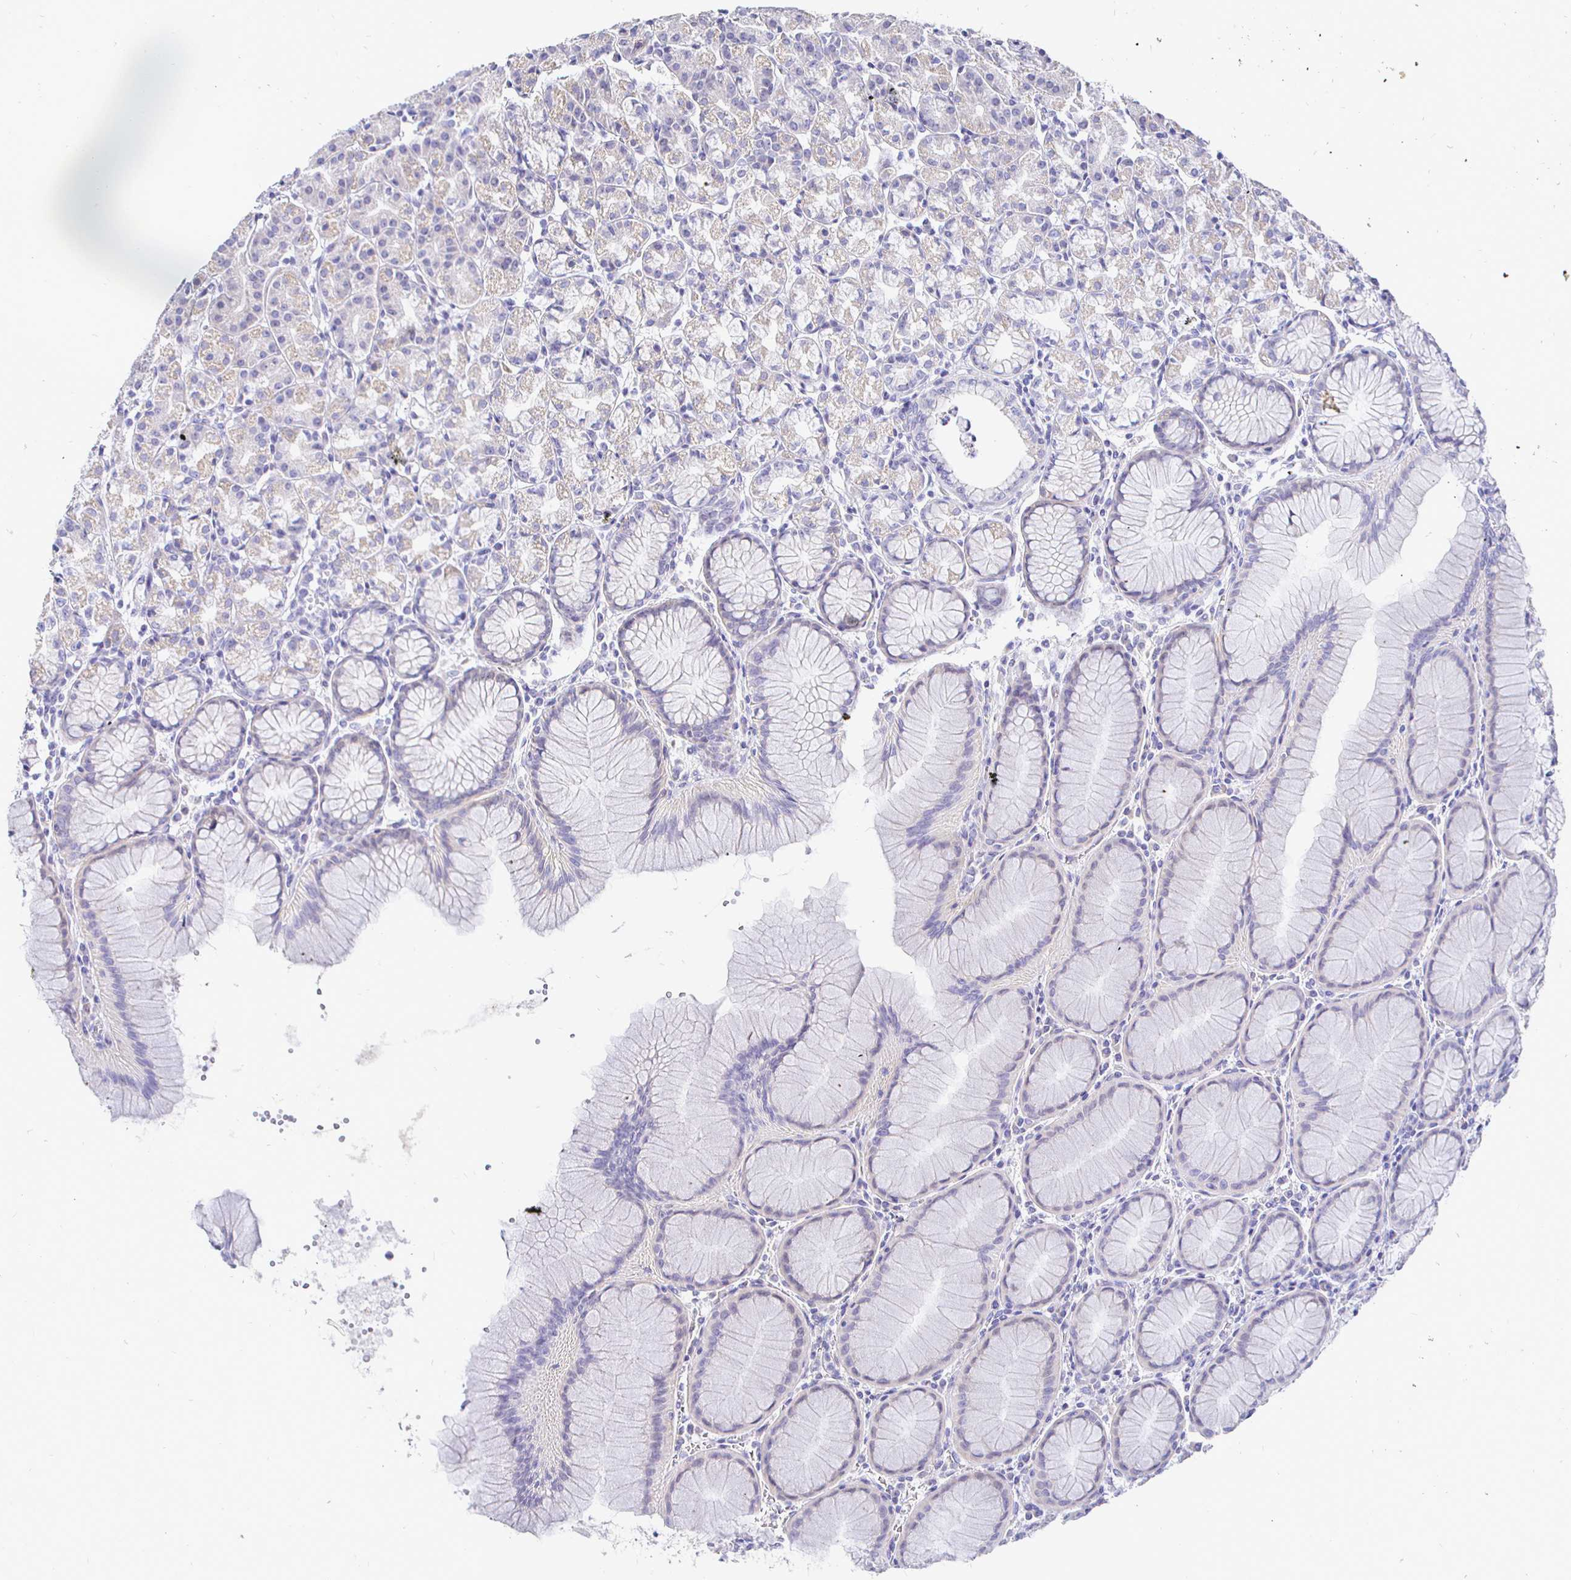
{"staining": {"intensity": "weak", "quantity": "<25%", "location": "cytoplasmic/membranous"}, "tissue": "stomach", "cell_type": "Glandular cells", "image_type": "normal", "snomed": [{"axis": "morphology", "description": "Normal tissue, NOS"}, {"axis": "topography", "description": "Stomach"}], "caption": "High power microscopy histopathology image of an IHC micrograph of benign stomach, revealing no significant positivity in glandular cells. The staining is performed using DAB brown chromogen with nuclei counter-stained in using hematoxylin.", "gene": "CR2", "patient": {"sex": "female", "age": 57}}